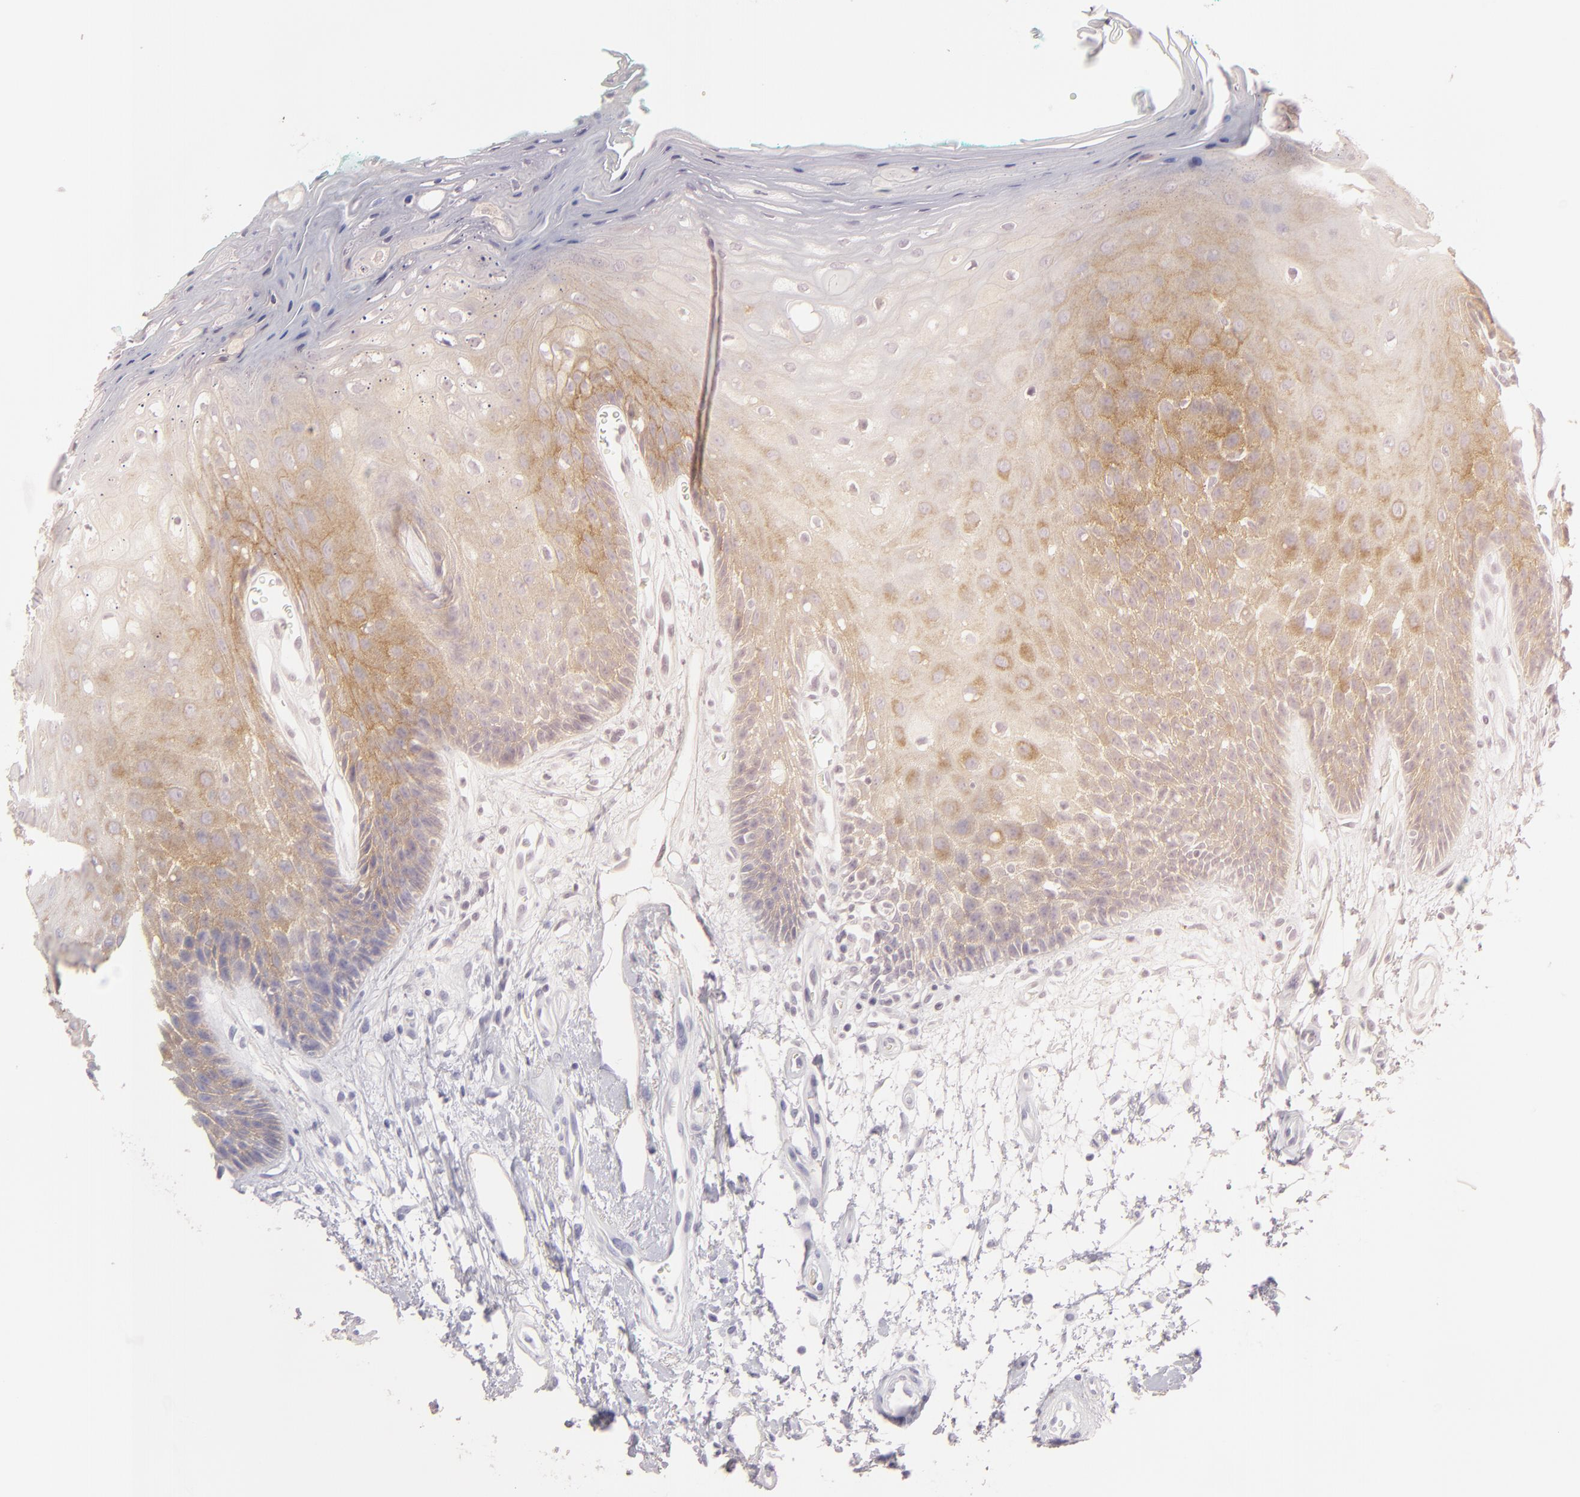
{"staining": {"intensity": "weak", "quantity": "25%-75%", "location": "cytoplasmic/membranous"}, "tissue": "oral mucosa", "cell_type": "Squamous epithelial cells", "image_type": "normal", "snomed": [{"axis": "morphology", "description": "Normal tissue, NOS"}, {"axis": "morphology", "description": "Squamous cell carcinoma, NOS"}, {"axis": "topography", "description": "Skeletal muscle"}, {"axis": "topography", "description": "Oral tissue"}, {"axis": "topography", "description": "Head-Neck"}], "caption": "This histopathology image displays immunohistochemistry staining of unremarkable human oral mucosa, with low weak cytoplasmic/membranous positivity in approximately 25%-75% of squamous epithelial cells.", "gene": "DLG4", "patient": {"sex": "female", "age": 84}}